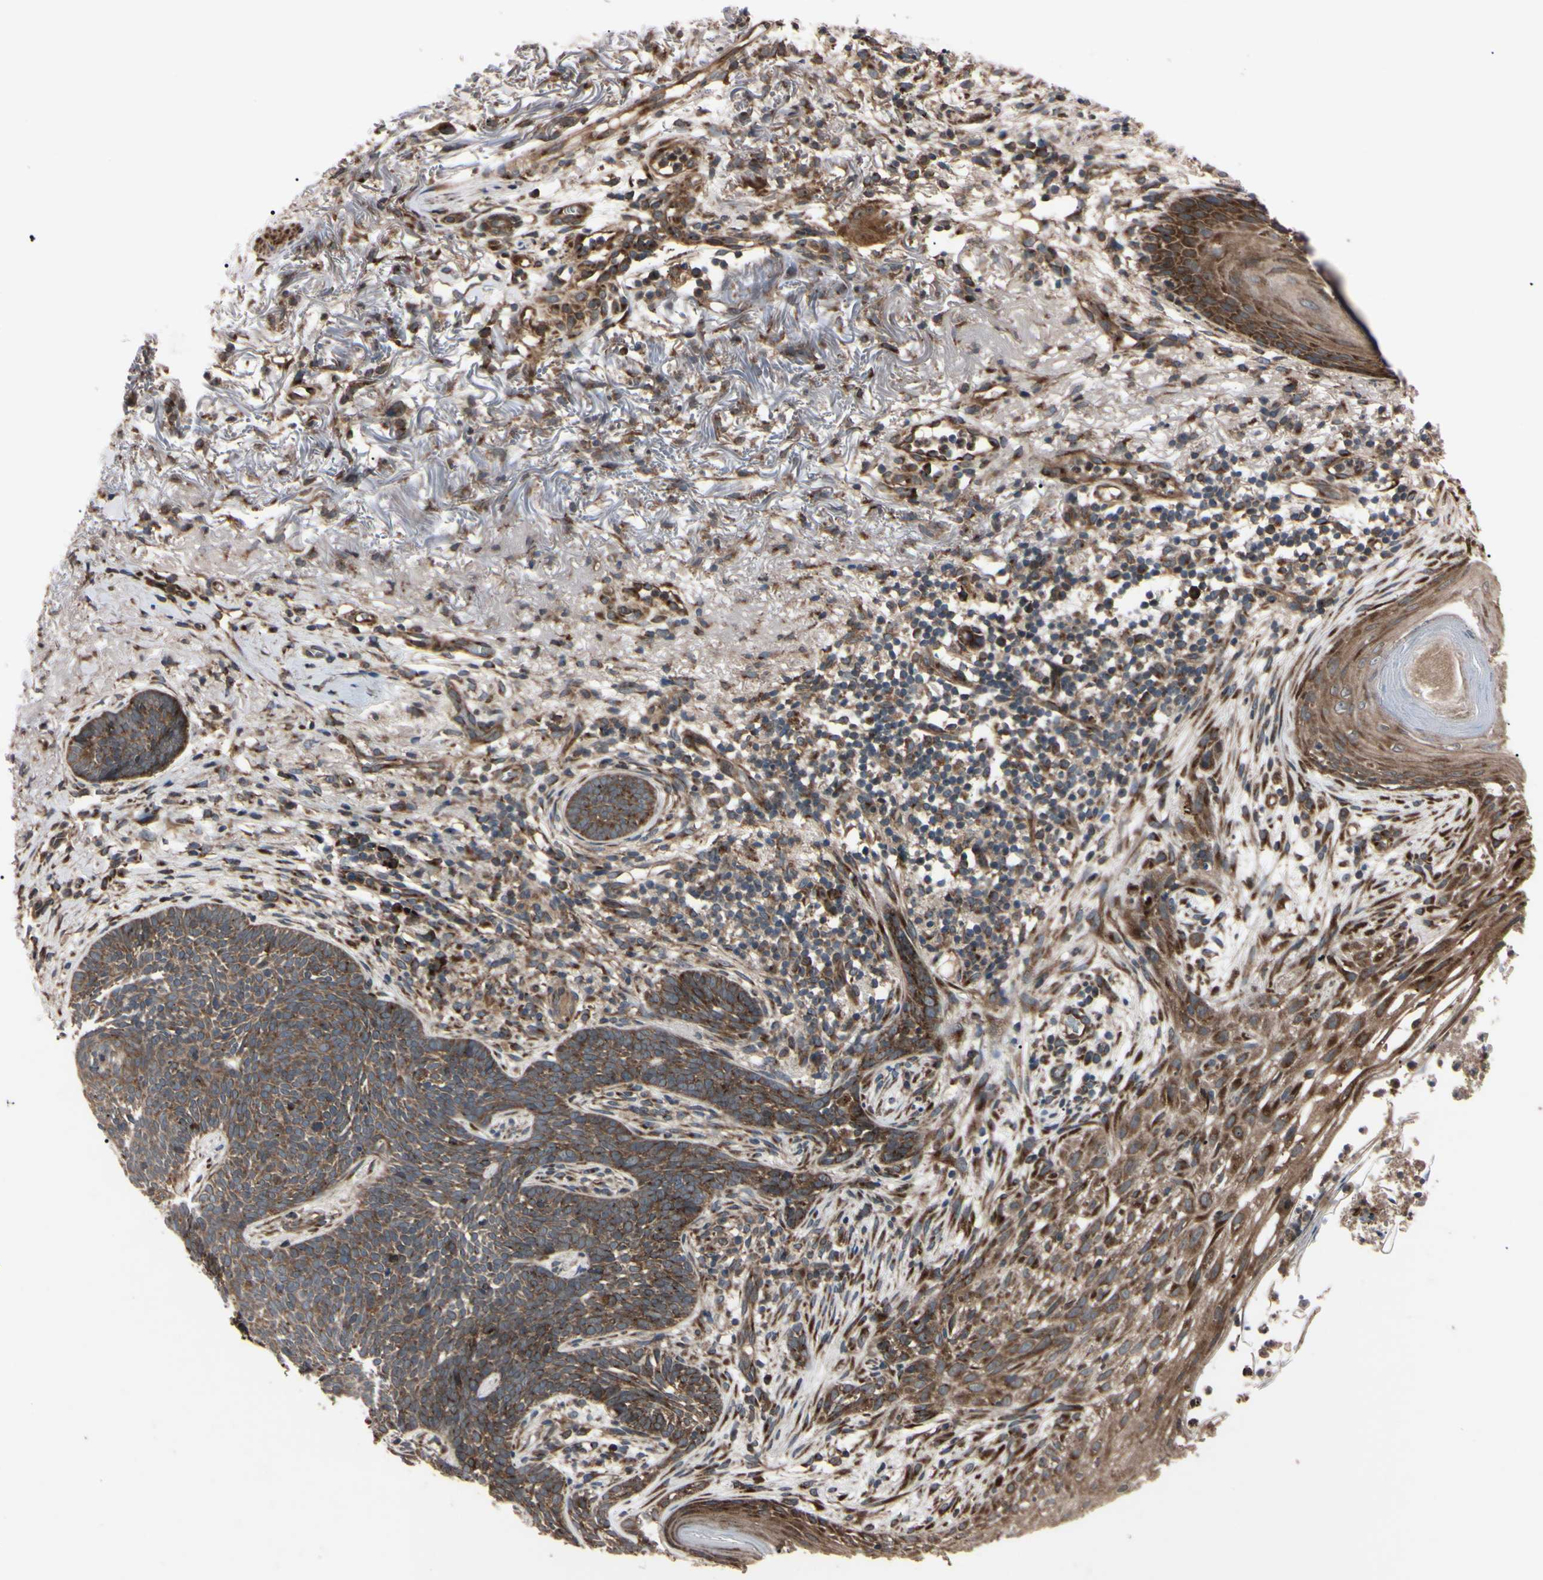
{"staining": {"intensity": "strong", "quantity": ">75%", "location": "cytoplasmic/membranous"}, "tissue": "skin cancer", "cell_type": "Tumor cells", "image_type": "cancer", "snomed": [{"axis": "morphology", "description": "Basal cell carcinoma"}, {"axis": "topography", "description": "Skin"}], "caption": "Protein staining demonstrates strong cytoplasmic/membranous positivity in approximately >75% of tumor cells in skin basal cell carcinoma.", "gene": "GUCY1B1", "patient": {"sex": "female", "age": 70}}